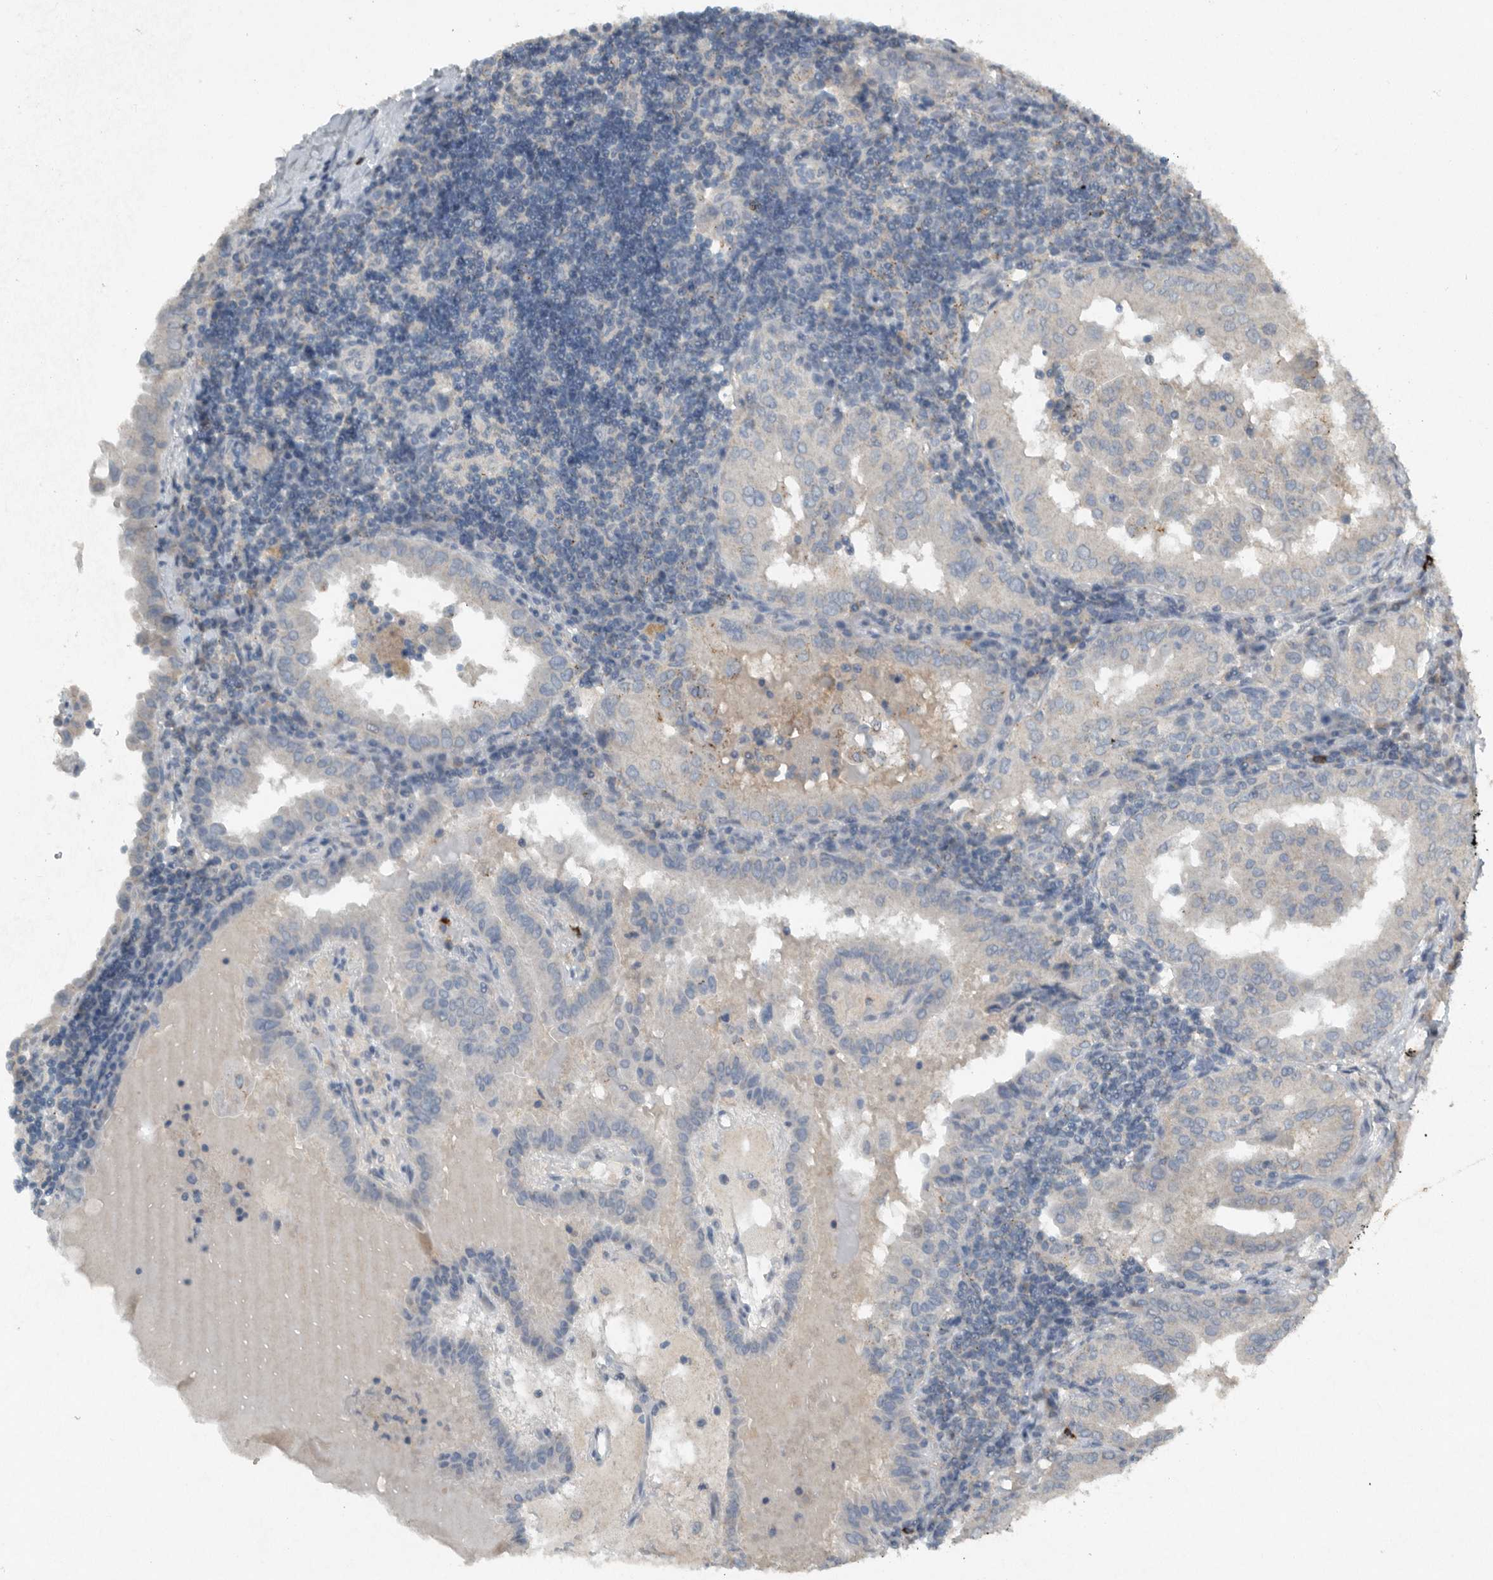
{"staining": {"intensity": "negative", "quantity": "none", "location": "none"}, "tissue": "thyroid cancer", "cell_type": "Tumor cells", "image_type": "cancer", "snomed": [{"axis": "morphology", "description": "Papillary adenocarcinoma, NOS"}, {"axis": "topography", "description": "Thyroid gland"}], "caption": "Thyroid cancer was stained to show a protein in brown. There is no significant positivity in tumor cells.", "gene": "IL20", "patient": {"sex": "male", "age": 33}}